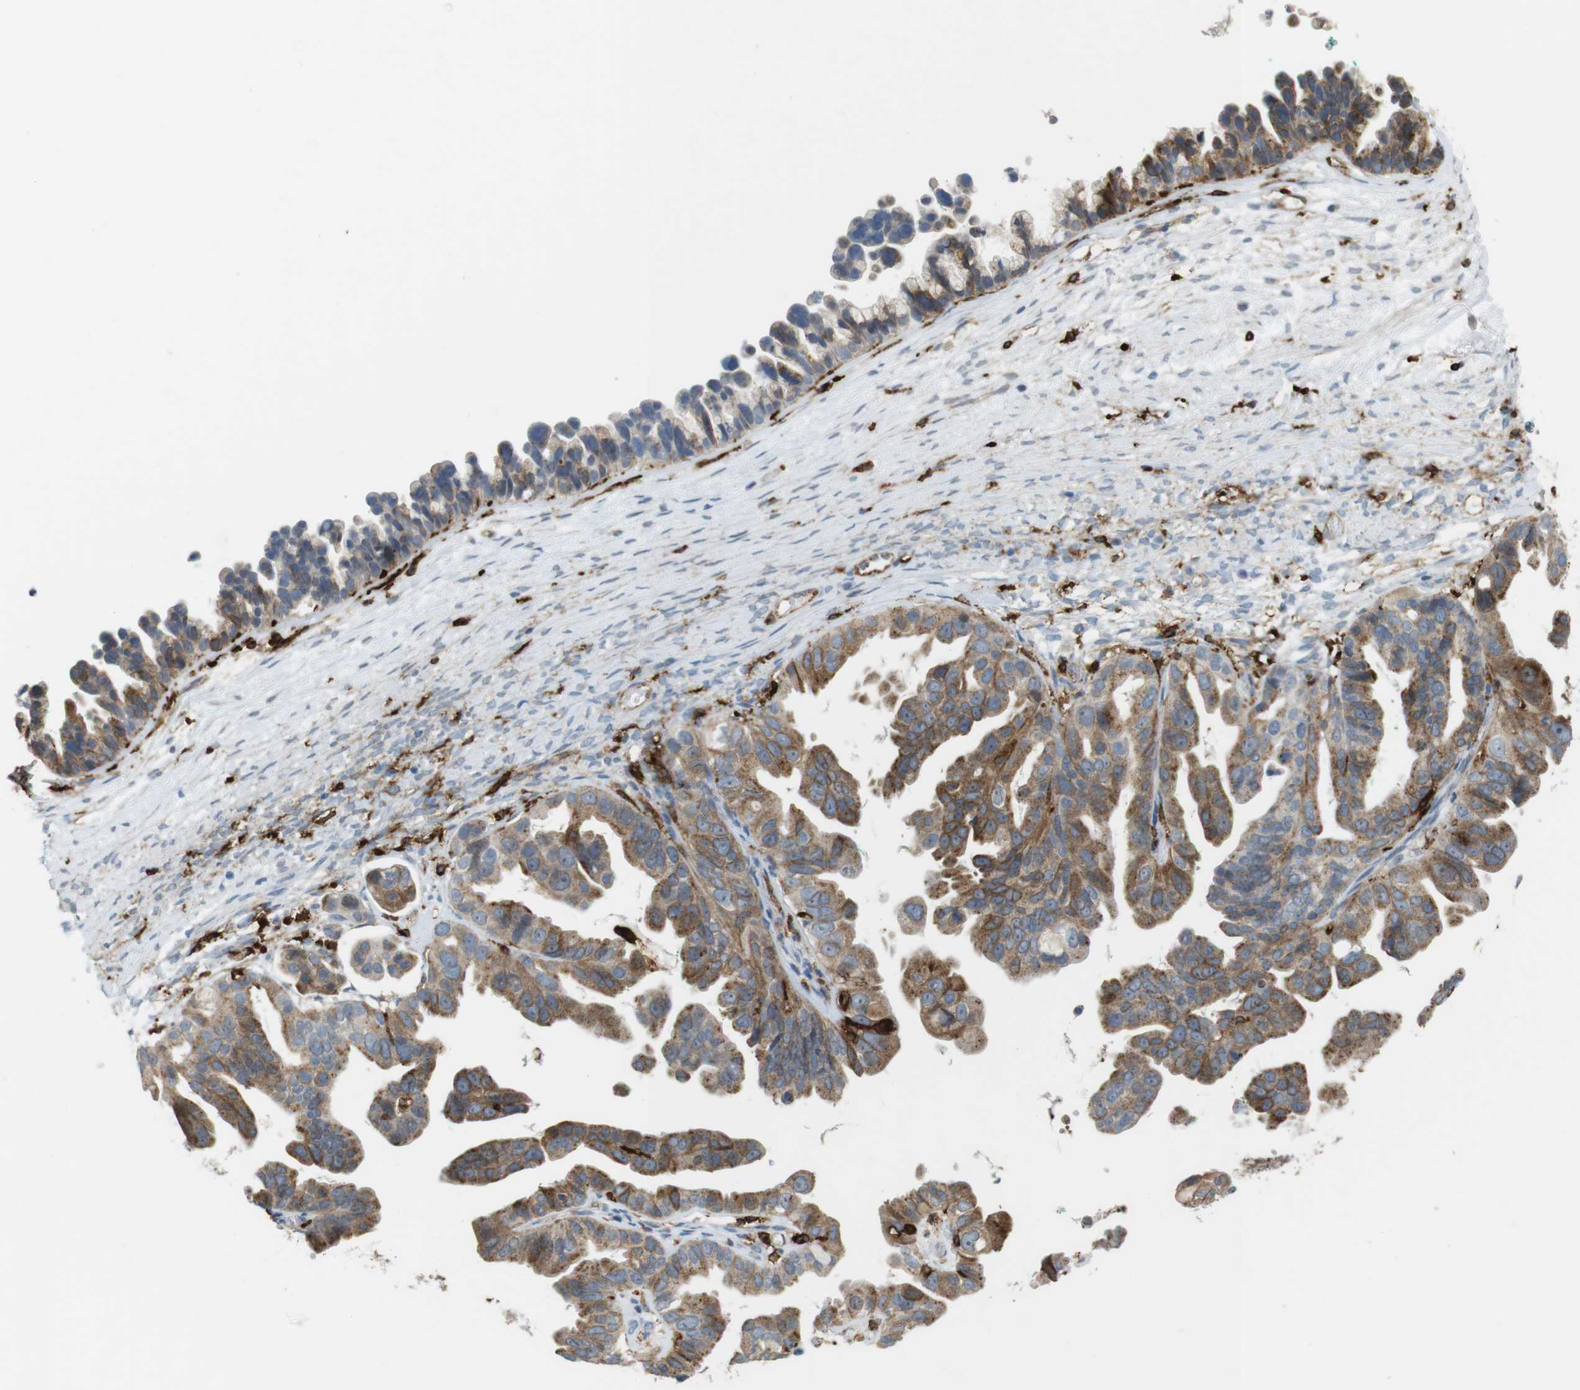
{"staining": {"intensity": "moderate", "quantity": ">75%", "location": "cytoplasmic/membranous"}, "tissue": "ovarian cancer", "cell_type": "Tumor cells", "image_type": "cancer", "snomed": [{"axis": "morphology", "description": "Cystadenocarcinoma, serous, NOS"}, {"axis": "topography", "description": "Ovary"}], "caption": "Immunohistochemistry (IHC) image of neoplastic tissue: serous cystadenocarcinoma (ovarian) stained using immunohistochemistry shows medium levels of moderate protein expression localized specifically in the cytoplasmic/membranous of tumor cells, appearing as a cytoplasmic/membranous brown color.", "gene": "HLA-DRA", "patient": {"sex": "female", "age": 56}}